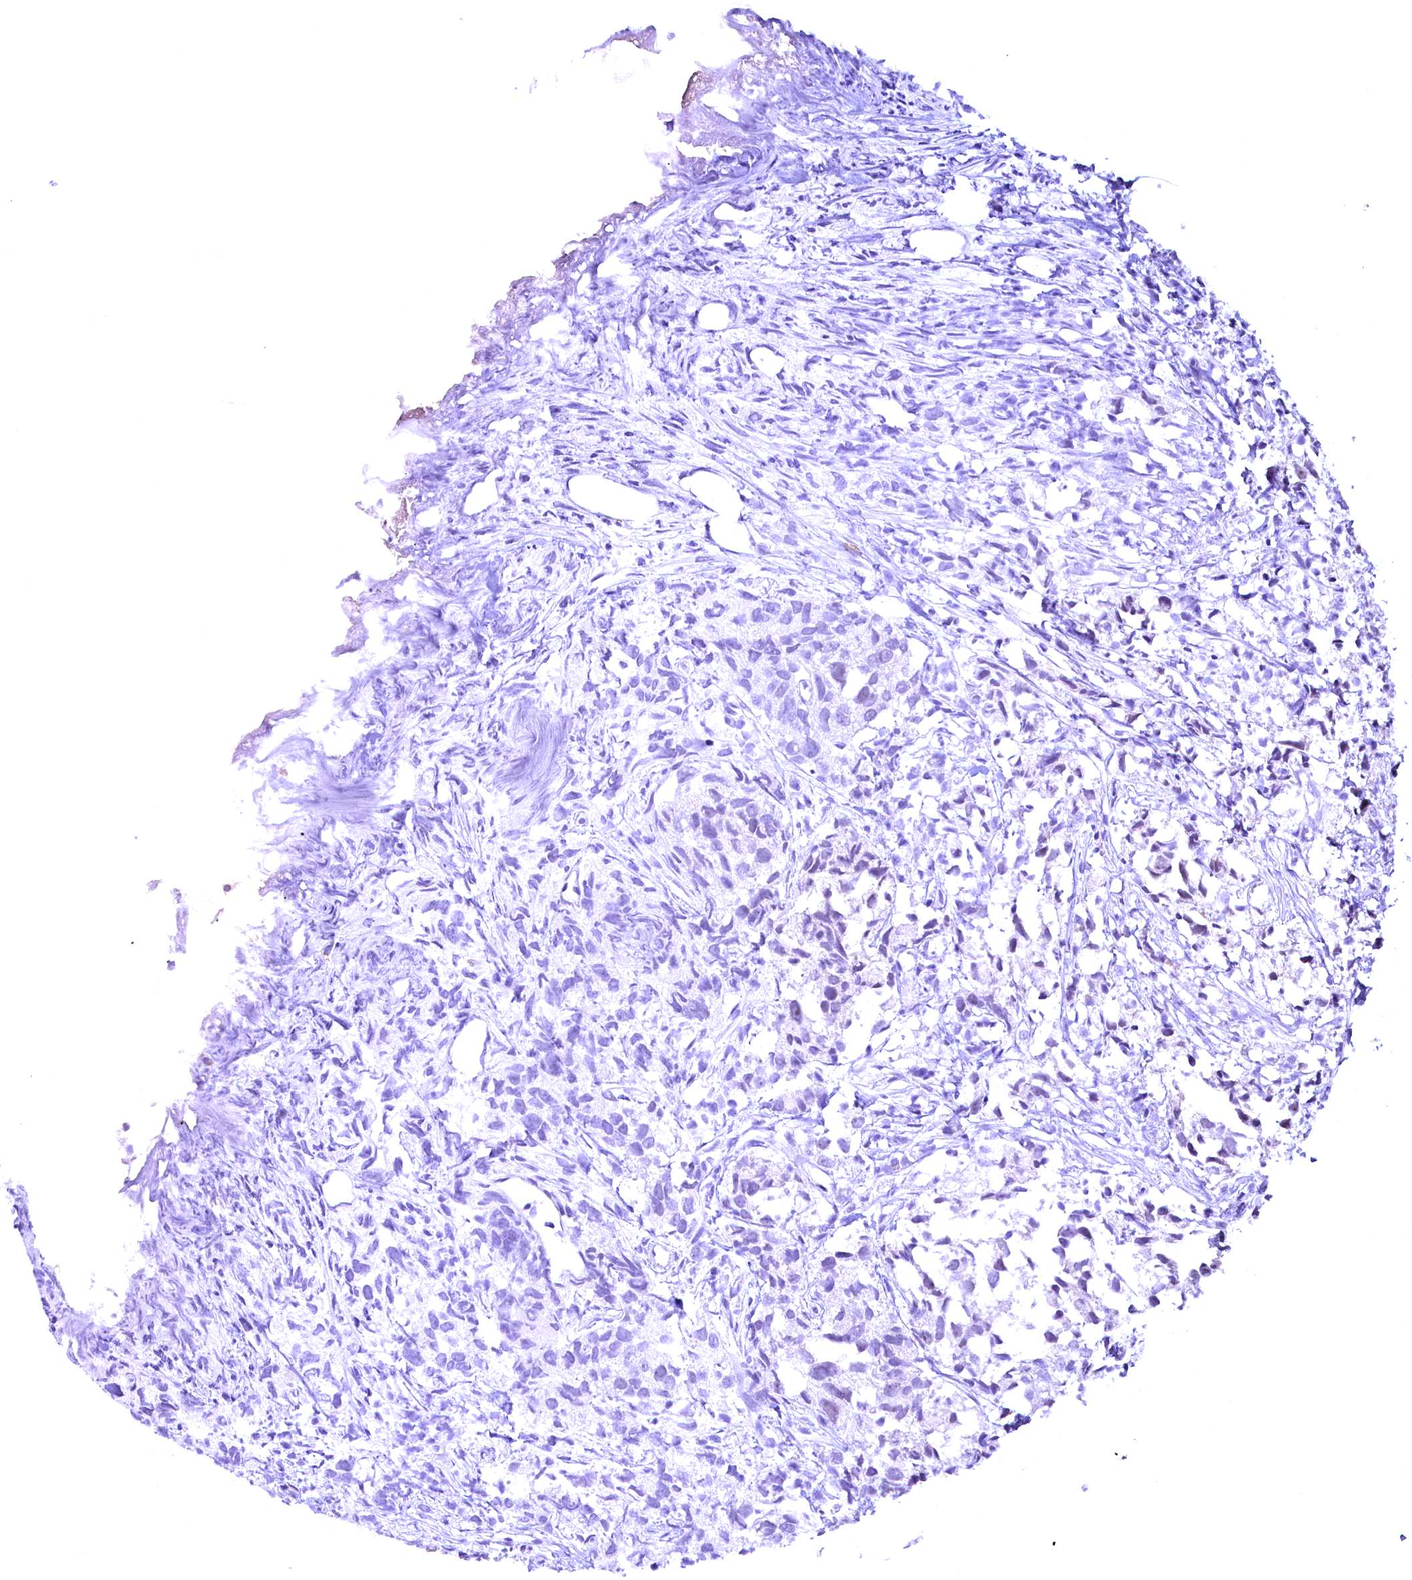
{"staining": {"intensity": "moderate", "quantity": "<25%", "location": "nuclear"}, "tissue": "urothelial cancer", "cell_type": "Tumor cells", "image_type": "cancer", "snomed": [{"axis": "morphology", "description": "Urothelial carcinoma, High grade"}, {"axis": "topography", "description": "Urinary bladder"}], "caption": "Urothelial cancer stained with DAB immunohistochemistry displays low levels of moderate nuclear staining in approximately <25% of tumor cells. Nuclei are stained in blue.", "gene": "CCDC106", "patient": {"sex": "female", "age": 75}}